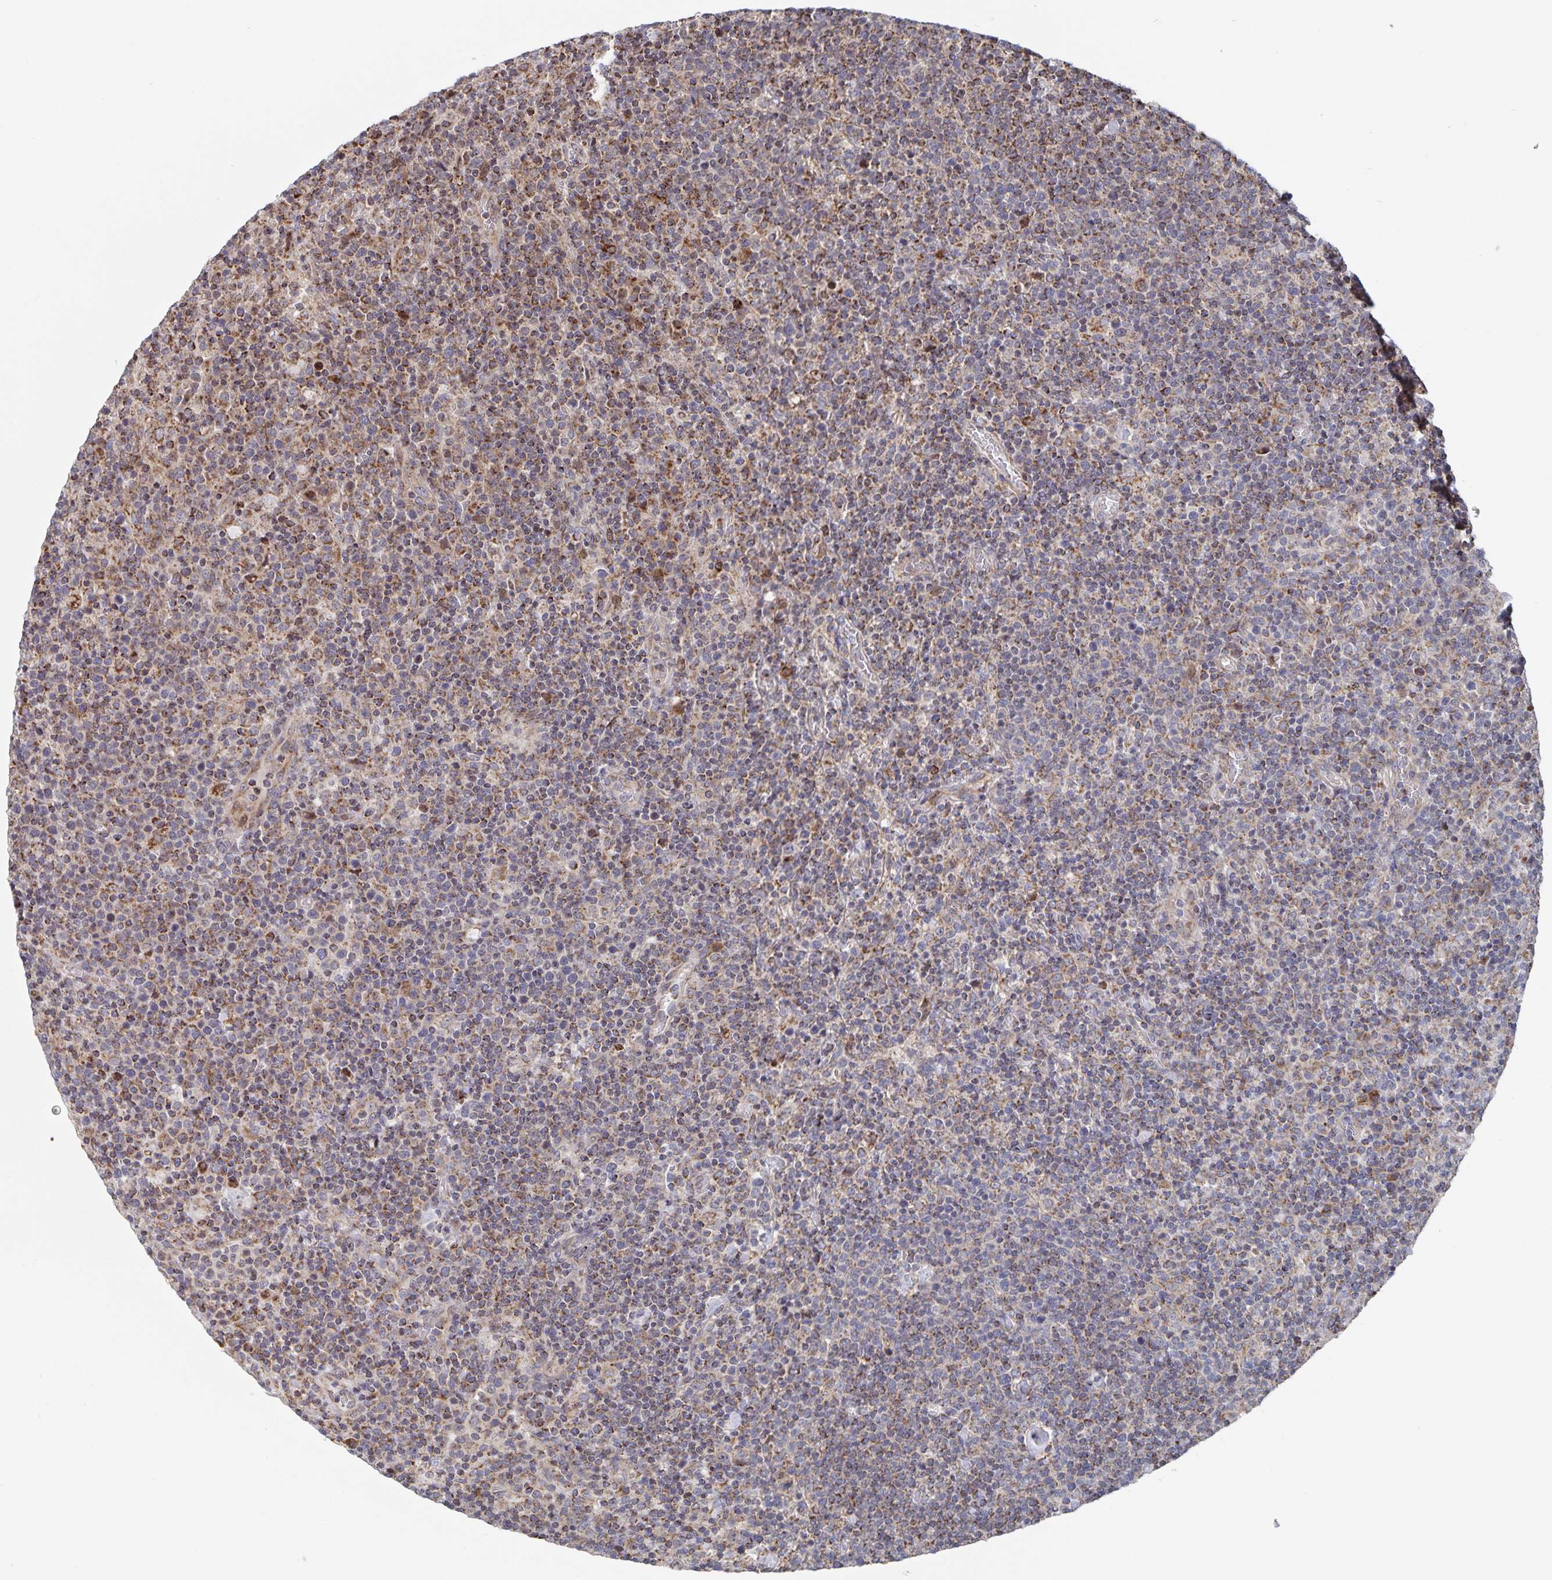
{"staining": {"intensity": "moderate", "quantity": ">75%", "location": "cytoplasmic/membranous"}, "tissue": "lymphoma", "cell_type": "Tumor cells", "image_type": "cancer", "snomed": [{"axis": "morphology", "description": "Malignant lymphoma, non-Hodgkin's type, High grade"}, {"axis": "topography", "description": "Lymph node"}], "caption": "Immunohistochemistry of lymphoma displays medium levels of moderate cytoplasmic/membranous expression in about >75% of tumor cells. The staining was performed using DAB (3,3'-diaminobenzidine) to visualize the protein expression in brown, while the nuclei were stained in blue with hematoxylin (Magnification: 20x).", "gene": "ACACA", "patient": {"sex": "male", "age": 61}}